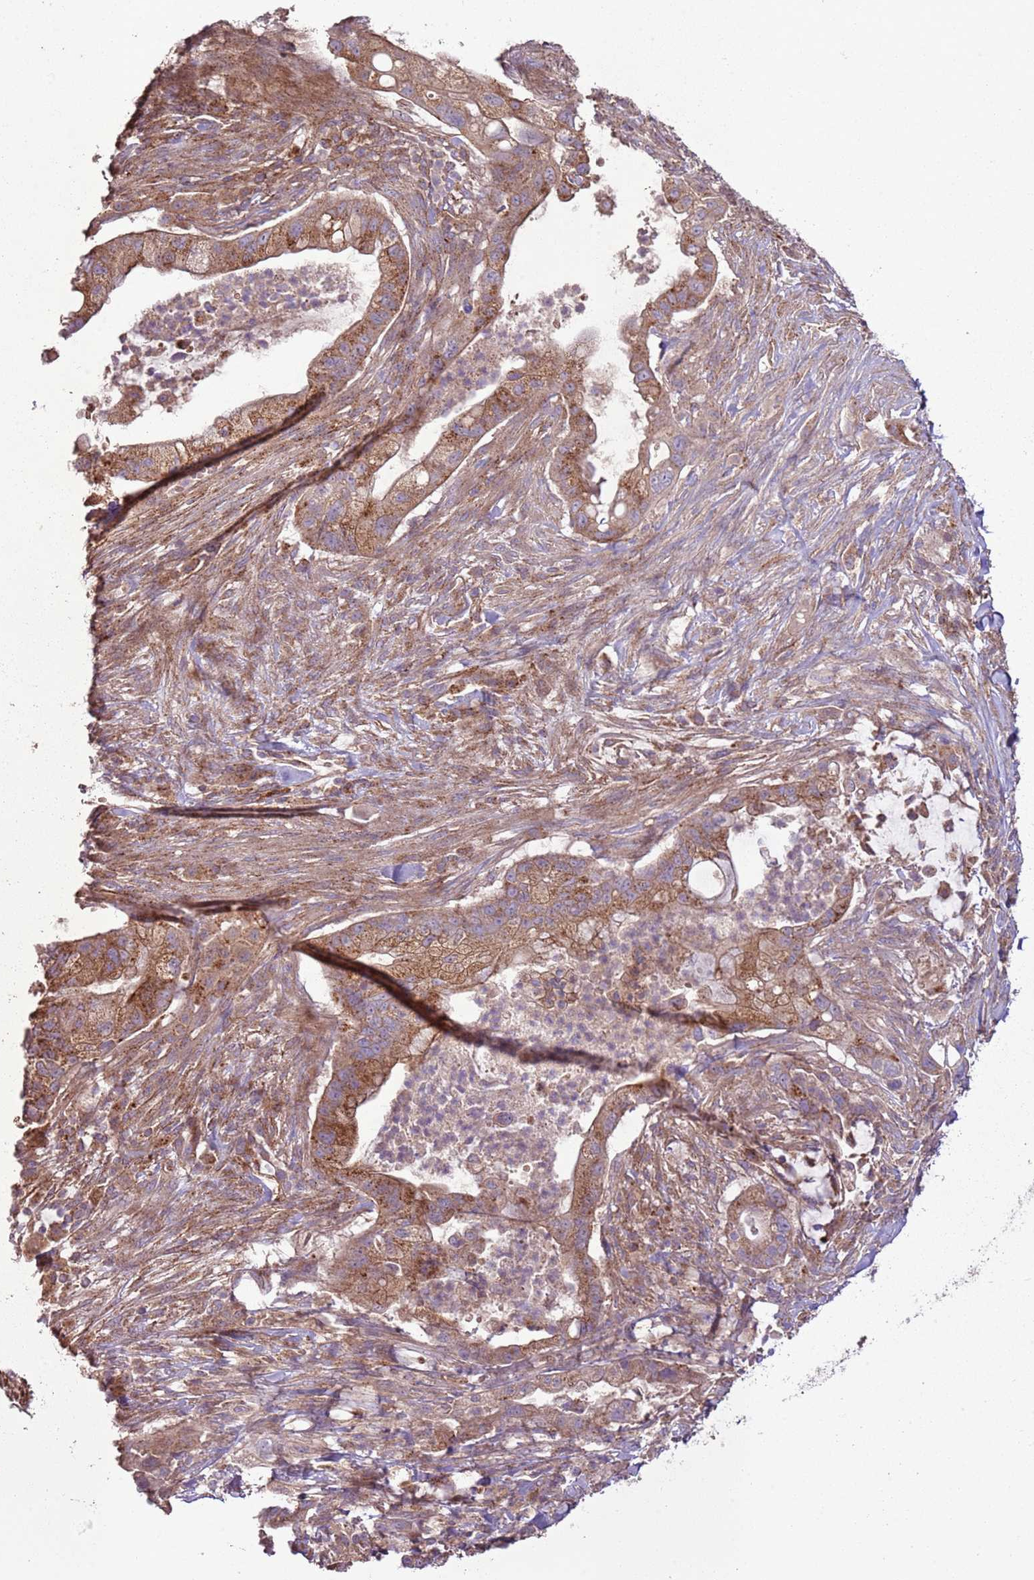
{"staining": {"intensity": "moderate", "quantity": ">75%", "location": "cytoplasmic/membranous"}, "tissue": "pancreatic cancer", "cell_type": "Tumor cells", "image_type": "cancer", "snomed": [{"axis": "morphology", "description": "Adenocarcinoma, NOS"}, {"axis": "topography", "description": "Pancreas"}], "caption": "A photomicrograph of pancreatic cancer (adenocarcinoma) stained for a protein displays moderate cytoplasmic/membranous brown staining in tumor cells. Using DAB (brown) and hematoxylin (blue) stains, captured at high magnification using brightfield microscopy.", "gene": "ANKRD24", "patient": {"sex": "male", "age": 44}}